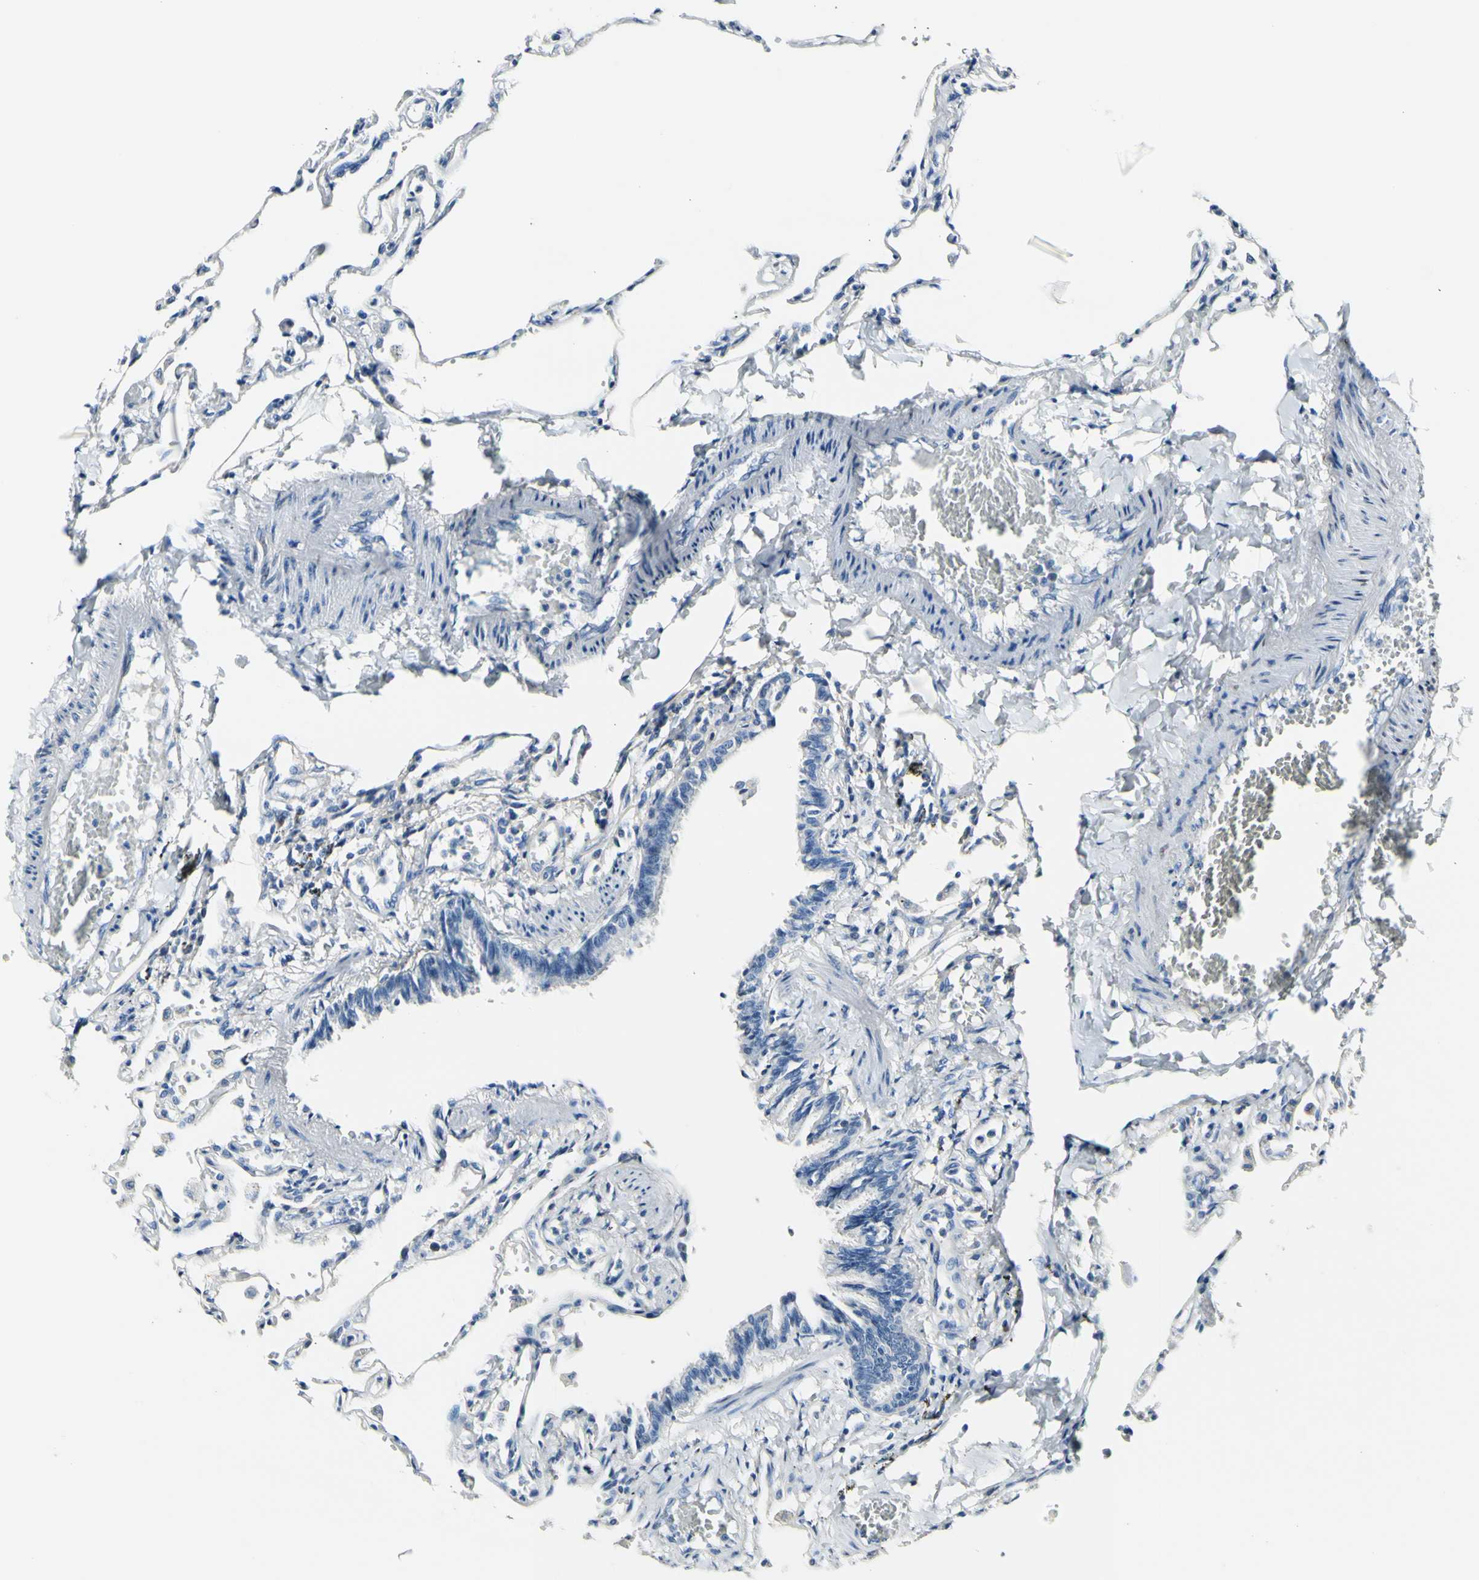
{"staining": {"intensity": "negative", "quantity": "none", "location": "none"}, "tissue": "lung", "cell_type": "Alveolar cells", "image_type": "normal", "snomed": [{"axis": "morphology", "description": "Normal tissue, NOS"}, {"axis": "topography", "description": "Lung"}], "caption": "The image reveals no staining of alveolar cells in normal lung. (Brightfield microscopy of DAB immunohistochemistry at high magnification).", "gene": "COL6A3", "patient": {"sex": "male", "age": 21}}